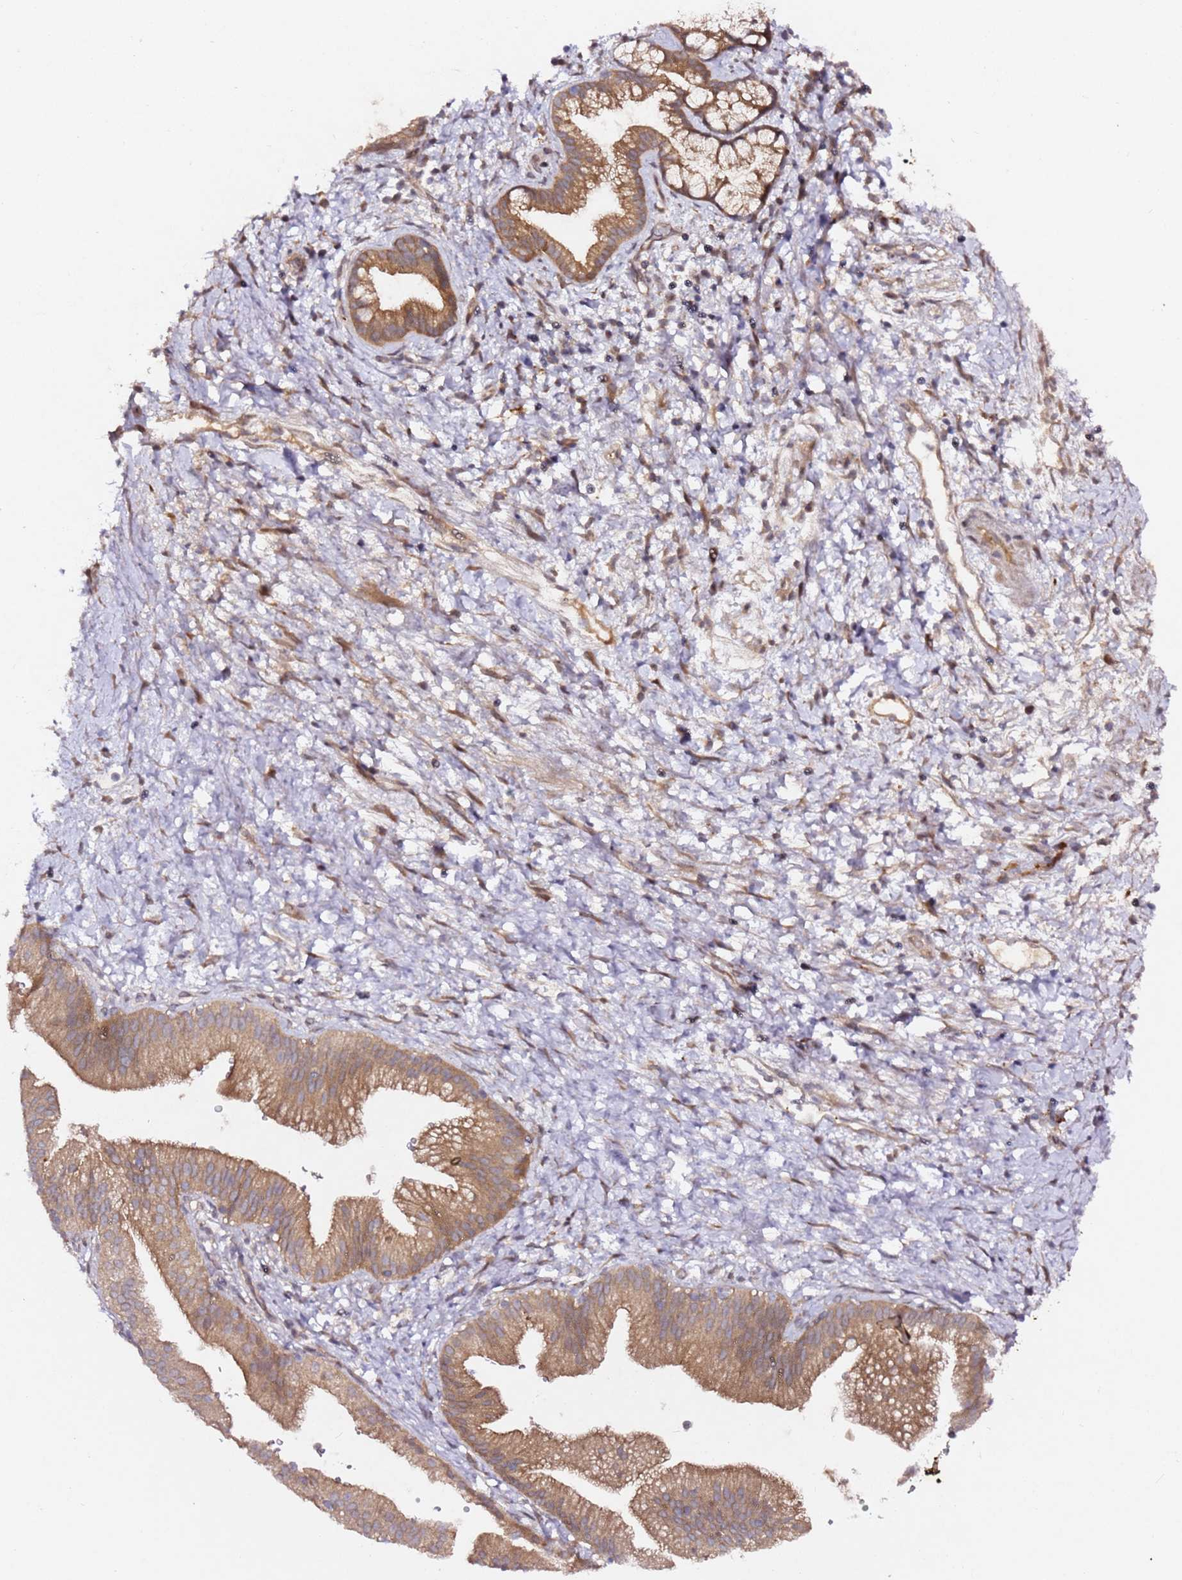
{"staining": {"intensity": "moderate", "quantity": ">75%", "location": "cytoplasmic/membranous"}, "tissue": "pancreatic cancer", "cell_type": "Tumor cells", "image_type": "cancer", "snomed": [{"axis": "morphology", "description": "Adenocarcinoma, NOS"}, {"axis": "topography", "description": "Pancreas"}], "caption": "A micrograph of adenocarcinoma (pancreatic) stained for a protein shows moderate cytoplasmic/membranous brown staining in tumor cells.", "gene": "ALG11", "patient": {"sex": "male", "age": 68}}